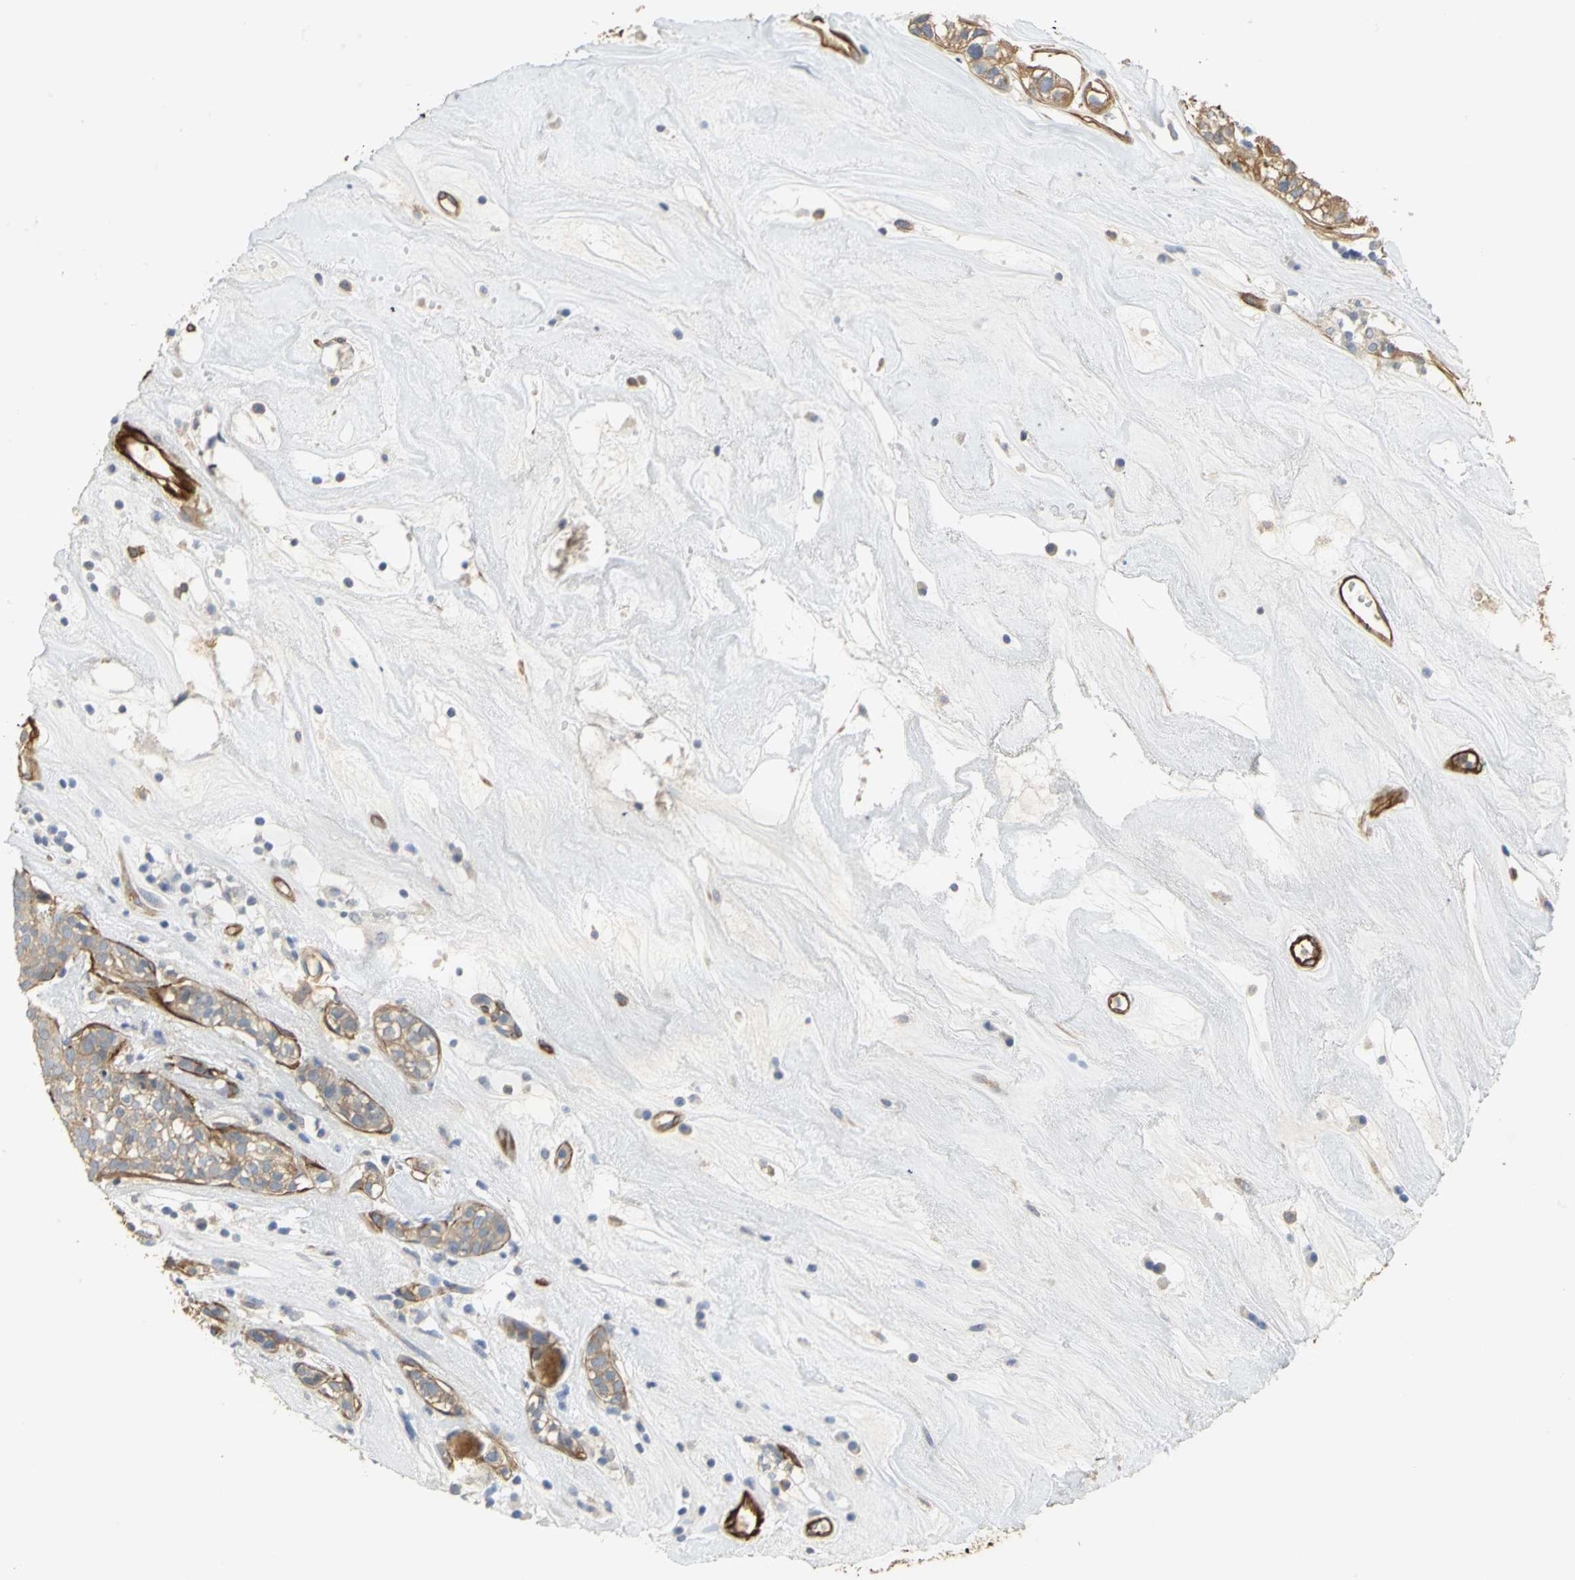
{"staining": {"intensity": "strong", "quantity": "25%-75%", "location": "cytoplasmic/membranous"}, "tissue": "head and neck cancer", "cell_type": "Tumor cells", "image_type": "cancer", "snomed": [{"axis": "morphology", "description": "Adenocarcinoma, NOS"}, {"axis": "topography", "description": "Salivary gland"}, {"axis": "topography", "description": "Head-Neck"}], "caption": "A photomicrograph of human head and neck adenocarcinoma stained for a protein reveals strong cytoplasmic/membranous brown staining in tumor cells. (Stains: DAB (3,3'-diaminobenzidine) in brown, nuclei in blue, Microscopy: brightfield microscopy at high magnification).", "gene": "FLNB", "patient": {"sex": "female", "age": 65}}